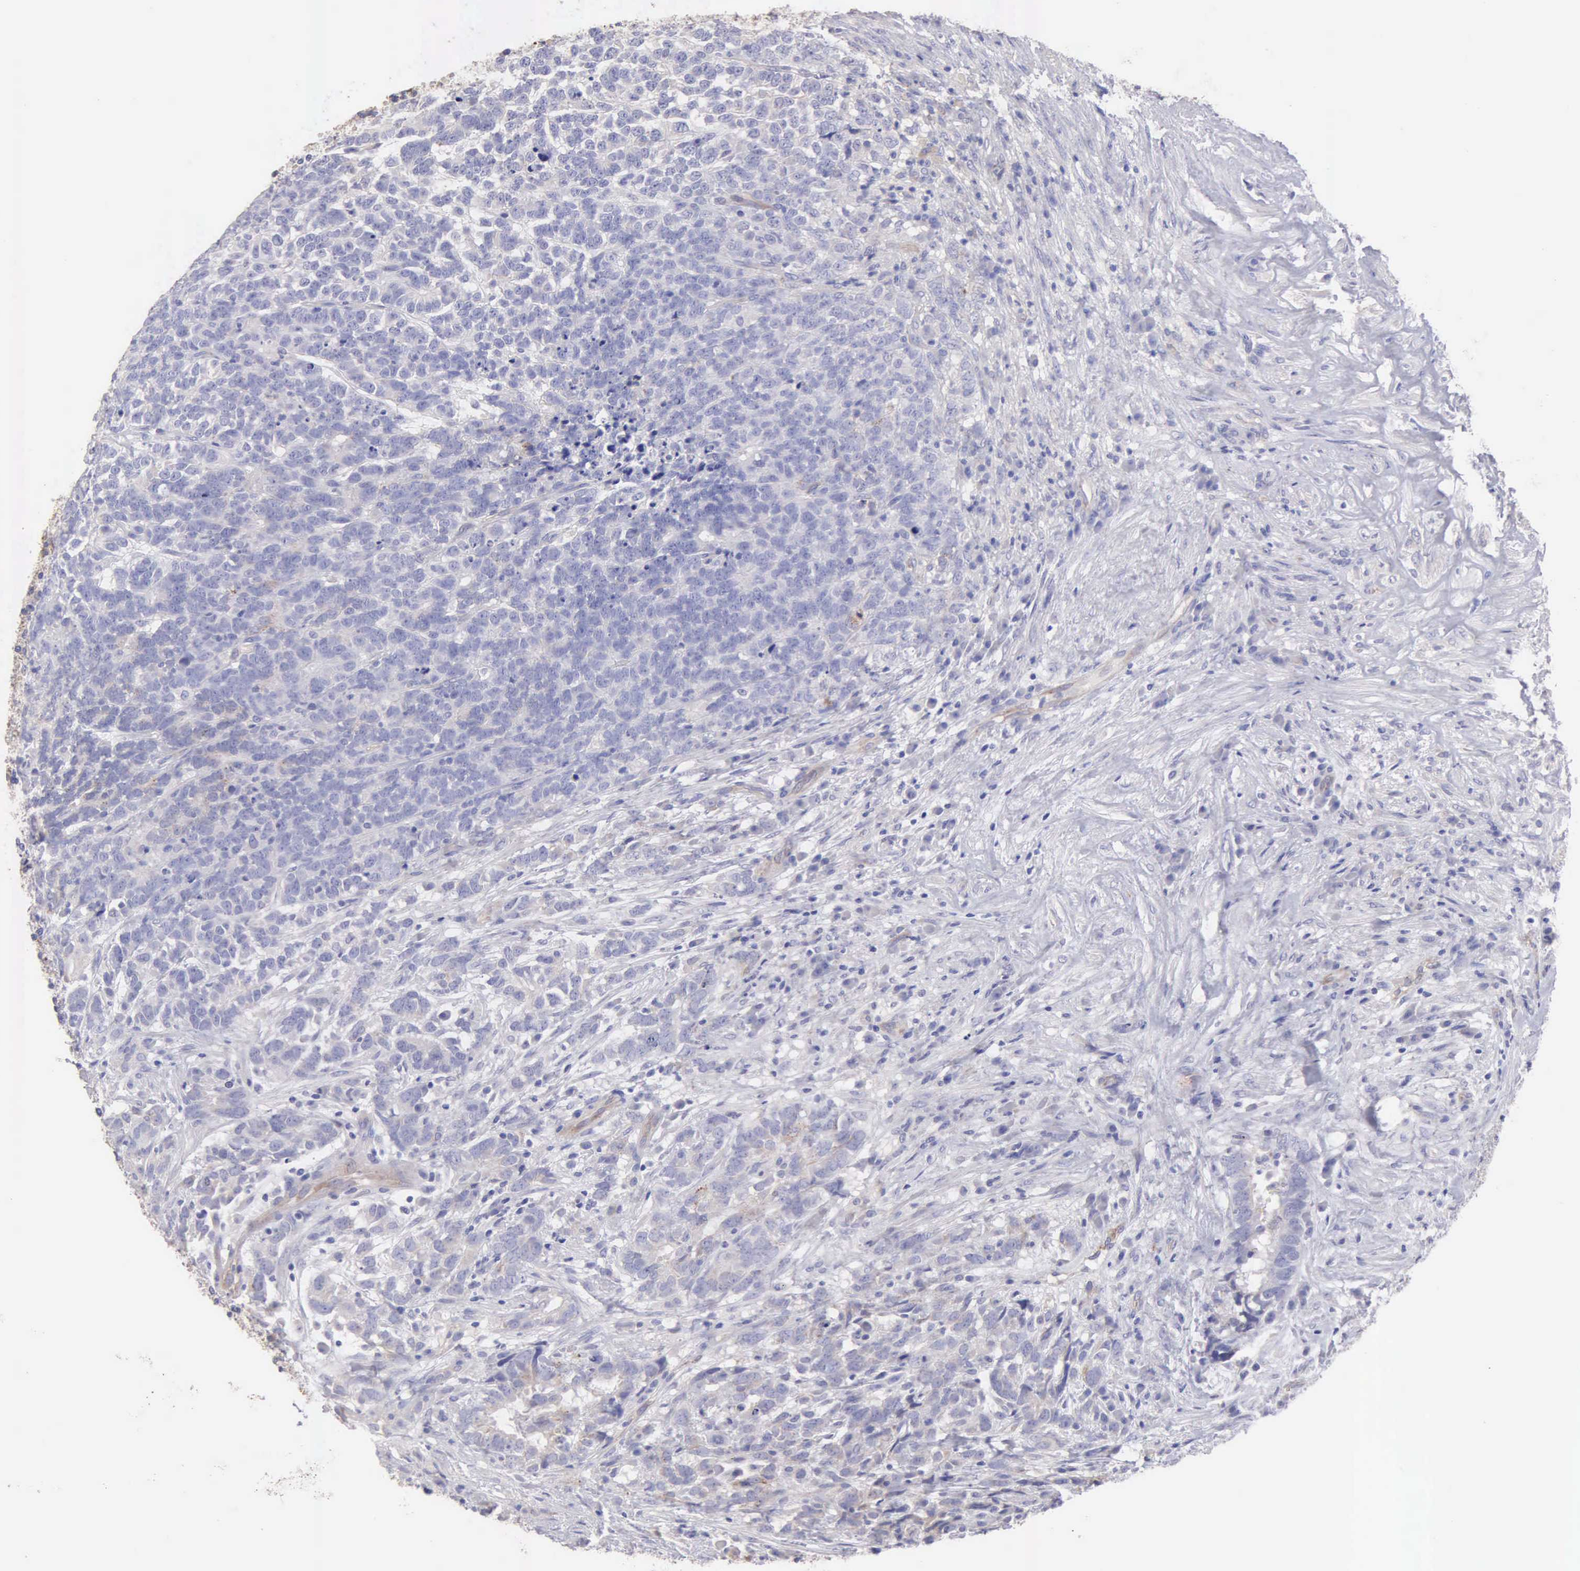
{"staining": {"intensity": "moderate", "quantity": "<25%", "location": "cytoplasmic/membranous"}, "tissue": "testis cancer", "cell_type": "Tumor cells", "image_type": "cancer", "snomed": [{"axis": "morphology", "description": "Carcinoma, Embryonal, NOS"}, {"axis": "topography", "description": "Testis"}], "caption": "Embryonal carcinoma (testis) stained for a protein (brown) reveals moderate cytoplasmic/membranous positive positivity in approximately <25% of tumor cells.", "gene": "APP", "patient": {"sex": "male", "age": 26}}